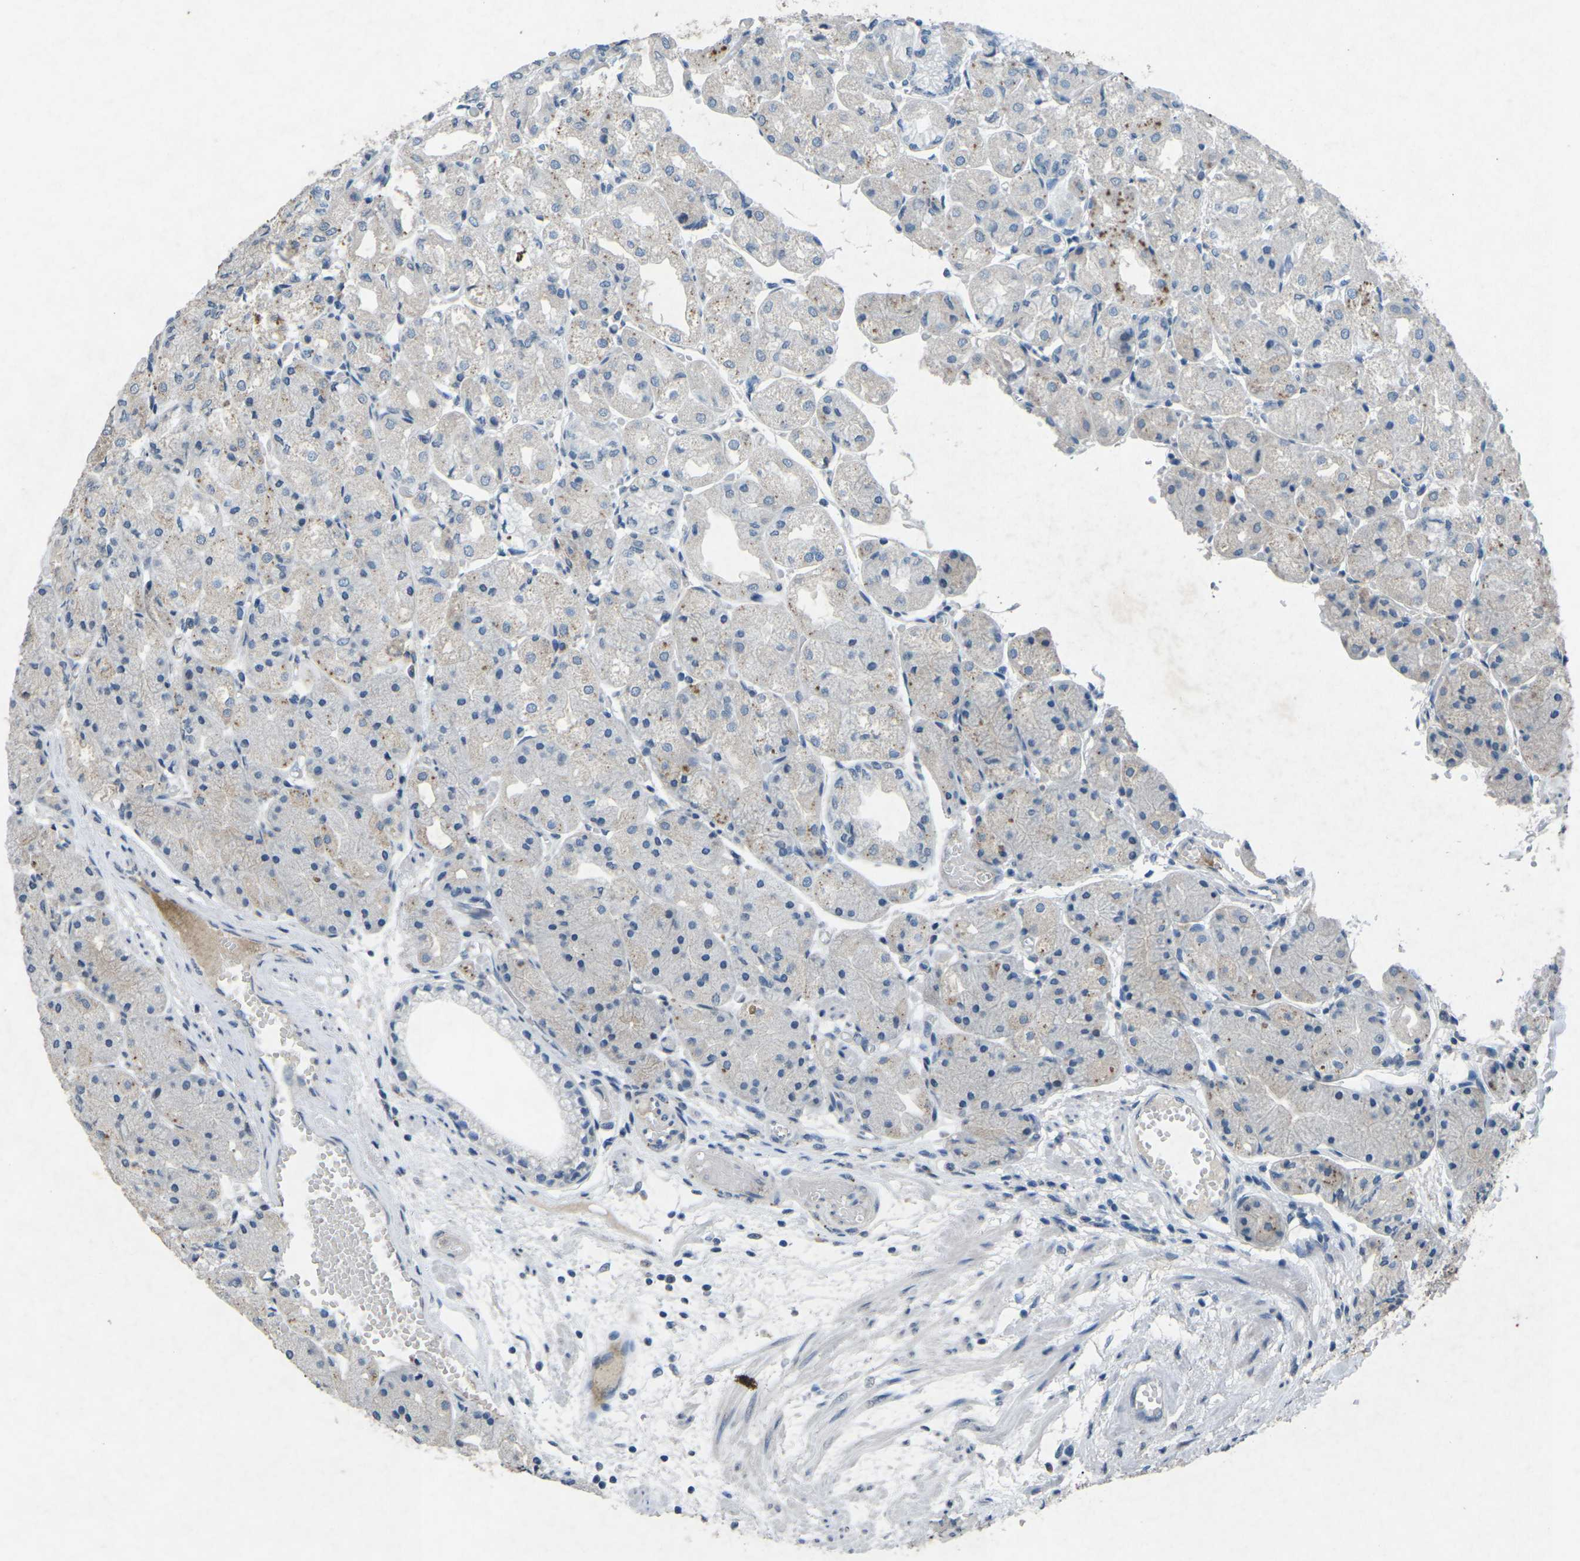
{"staining": {"intensity": "negative", "quantity": "none", "location": "none"}, "tissue": "stomach", "cell_type": "Glandular cells", "image_type": "normal", "snomed": [{"axis": "morphology", "description": "Normal tissue, NOS"}, {"axis": "topography", "description": "Stomach, upper"}], "caption": "Micrograph shows no protein positivity in glandular cells of normal stomach.", "gene": "A1BG", "patient": {"sex": "male", "age": 72}}